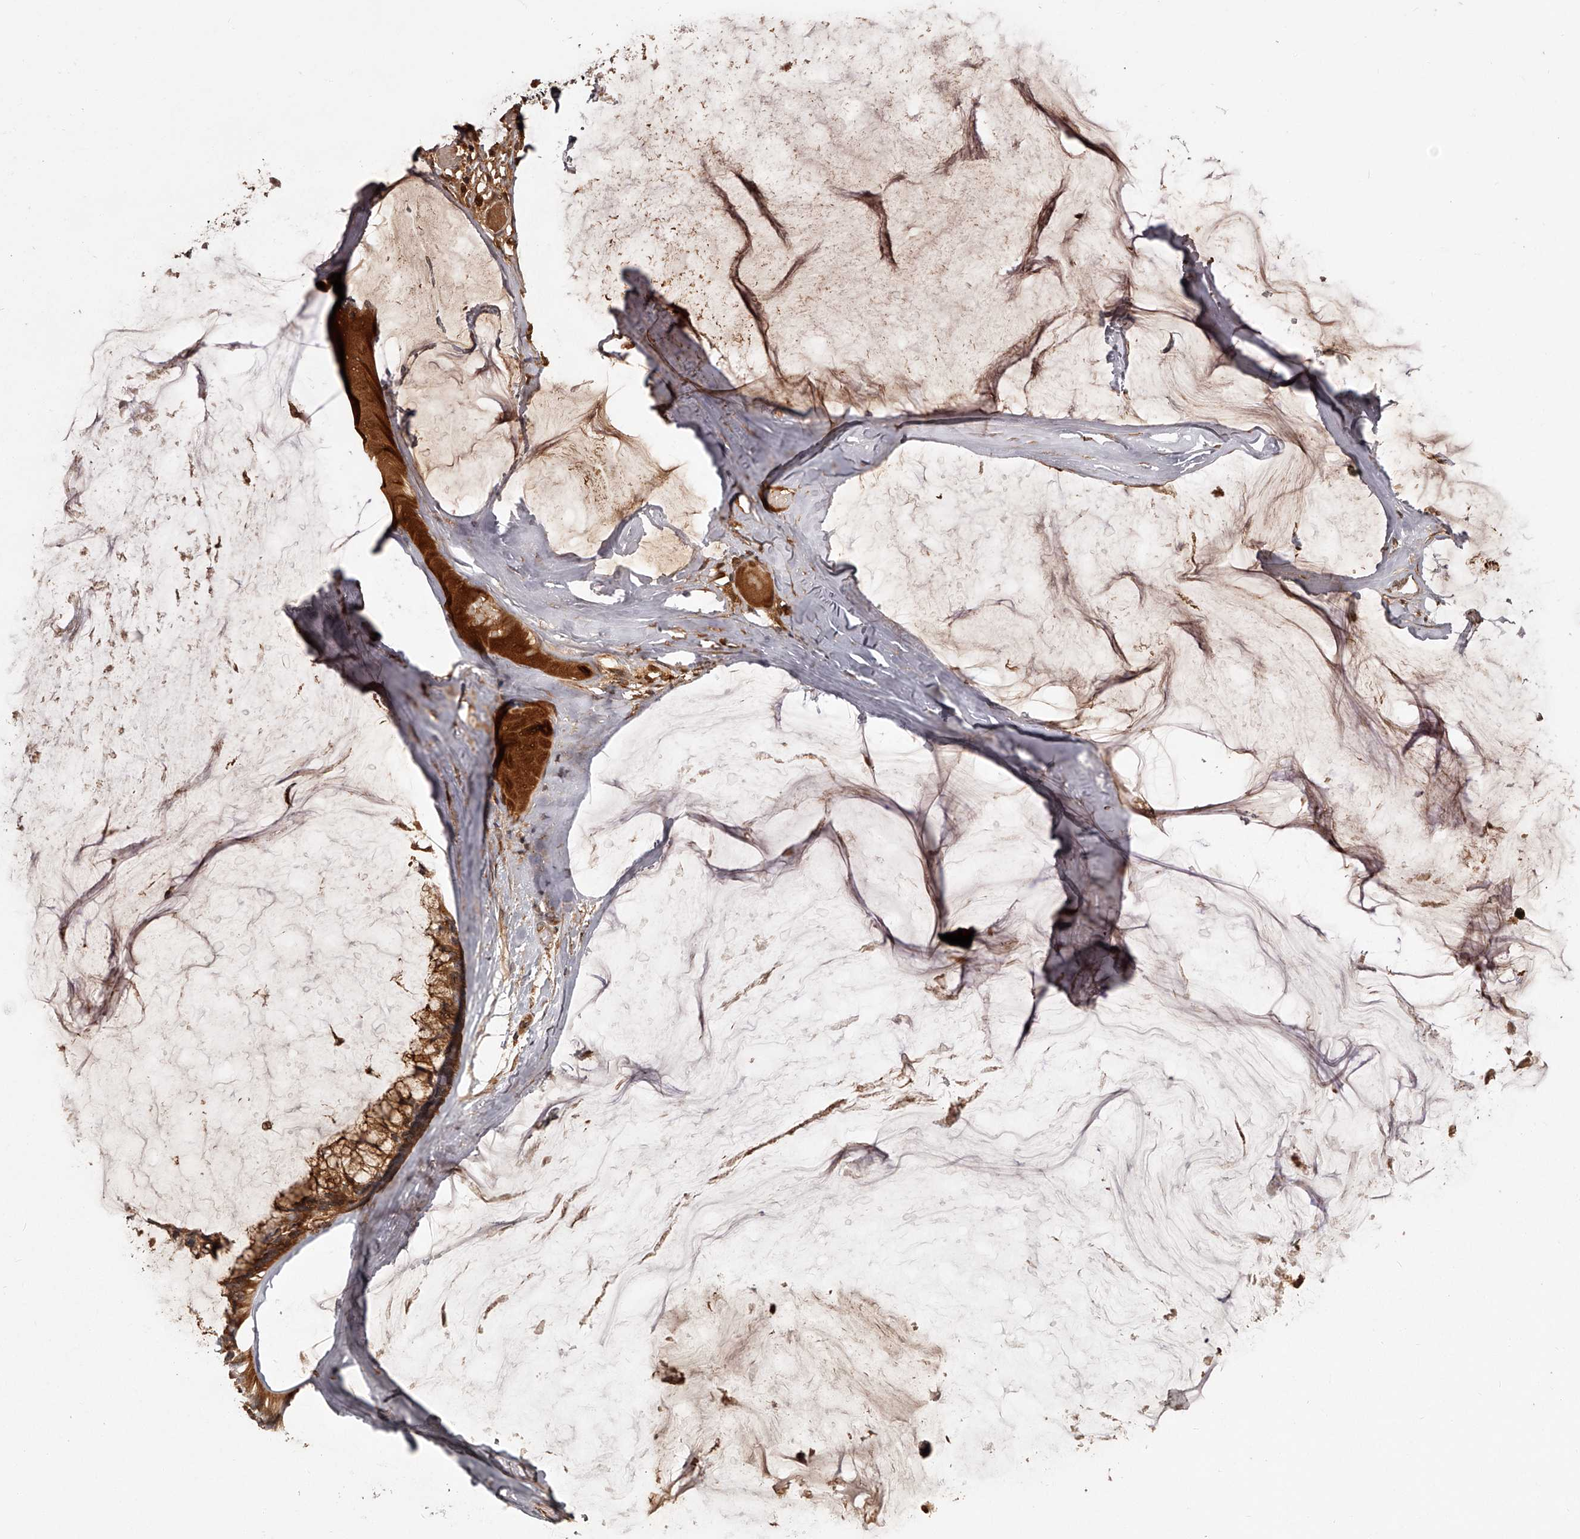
{"staining": {"intensity": "moderate", "quantity": ">75%", "location": "cytoplasmic/membranous"}, "tissue": "ovarian cancer", "cell_type": "Tumor cells", "image_type": "cancer", "snomed": [{"axis": "morphology", "description": "Cystadenocarcinoma, mucinous, NOS"}, {"axis": "topography", "description": "Ovary"}], "caption": "Moderate cytoplasmic/membranous positivity for a protein is appreciated in approximately >75% of tumor cells of ovarian cancer using immunohistochemistry.", "gene": "CRYZL1", "patient": {"sex": "female", "age": 39}}